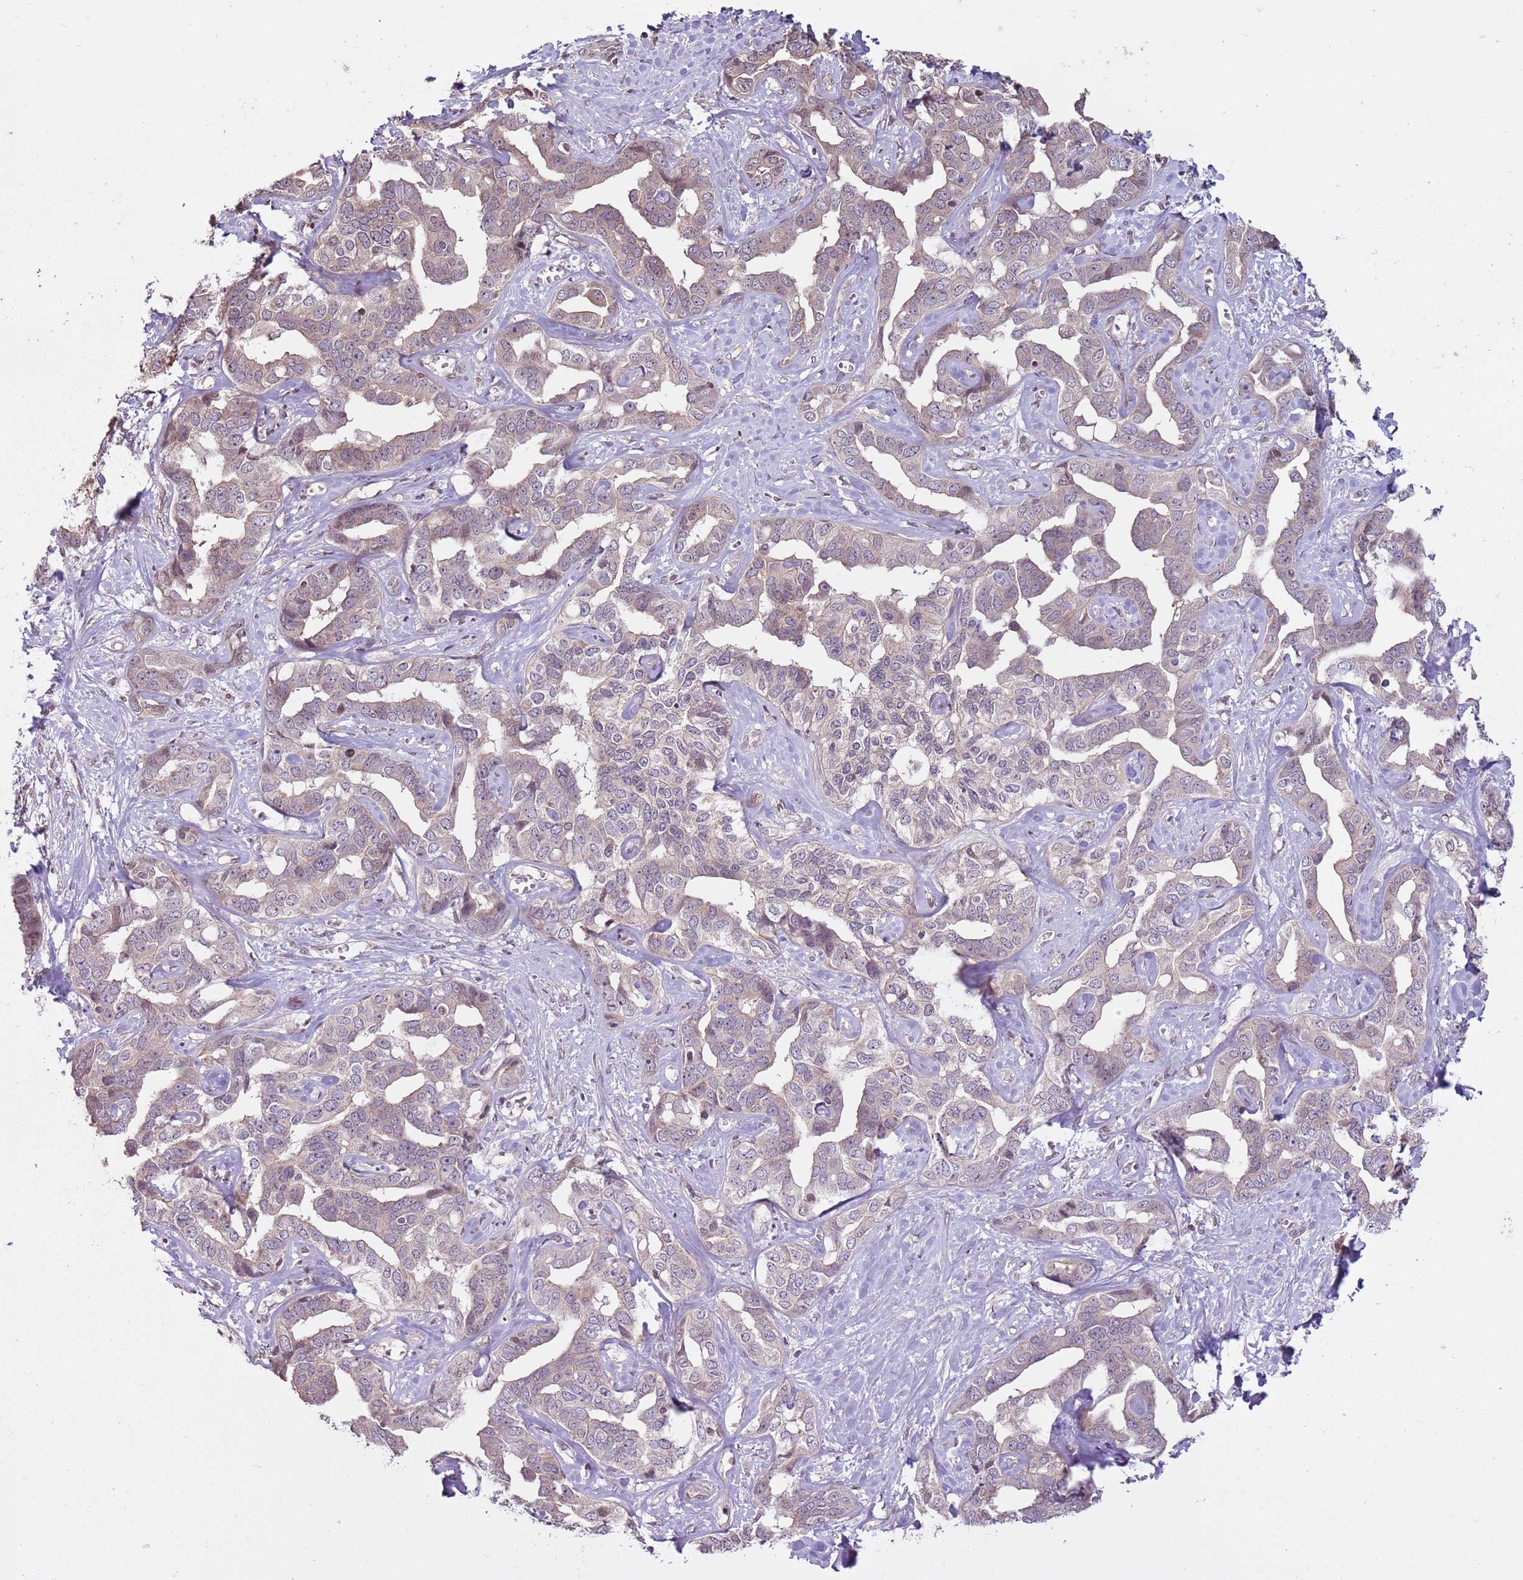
{"staining": {"intensity": "weak", "quantity": ">75%", "location": "cytoplasmic/membranous"}, "tissue": "liver cancer", "cell_type": "Tumor cells", "image_type": "cancer", "snomed": [{"axis": "morphology", "description": "Cholangiocarcinoma"}, {"axis": "topography", "description": "Liver"}], "caption": "Liver cancer (cholangiocarcinoma) stained with a brown dye reveals weak cytoplasmic/membranous positive positivity in approximately >75% of tumor cells.", "gene": "CAPN9", "patient": {"sex": "male", "age": 59}}